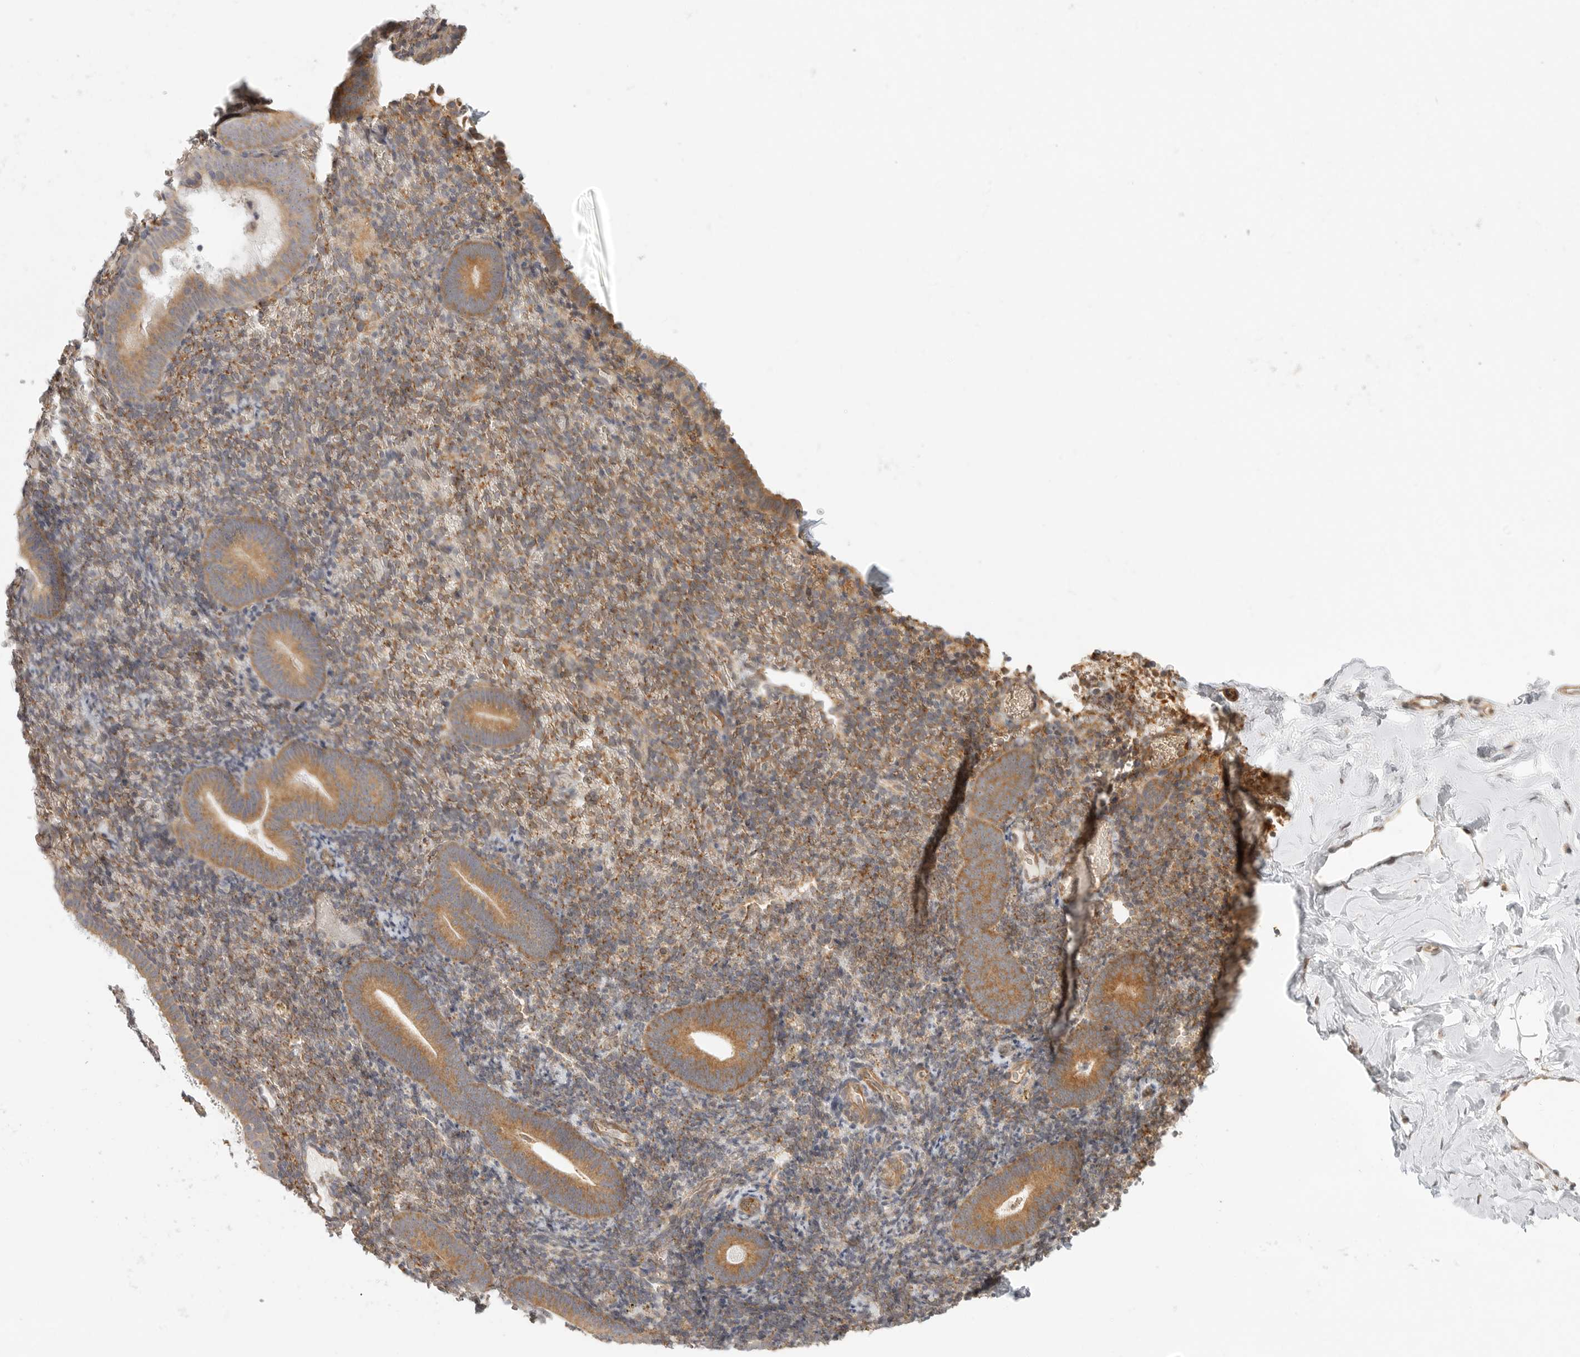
{"staining": {"intensity": "moderate", "quantity": "25%-75%", "location": "cytoplasmic/membranous"}, "tissue": "endometrium", "cell_type": "Cells in endometrial stroma", "image_type": "normal", "snomed": [{"axis": "morphology", "description": "Normal tissue, NOS"}, {"axis": "topography", "description": "Endometrium"}], "caption": "DAB (3,3'-diaminobenzidine) immunohistochemical staining of benign human endometrium demonstrates moderate cytoplasmic/membranous protein positivity in about 25%-75% of cells in endometrial stroma. (DAB = brown stain, brightfield microscopy at high magnification).", "gene": "CERS2", "patient": {"sex": "female", "age": 51}}